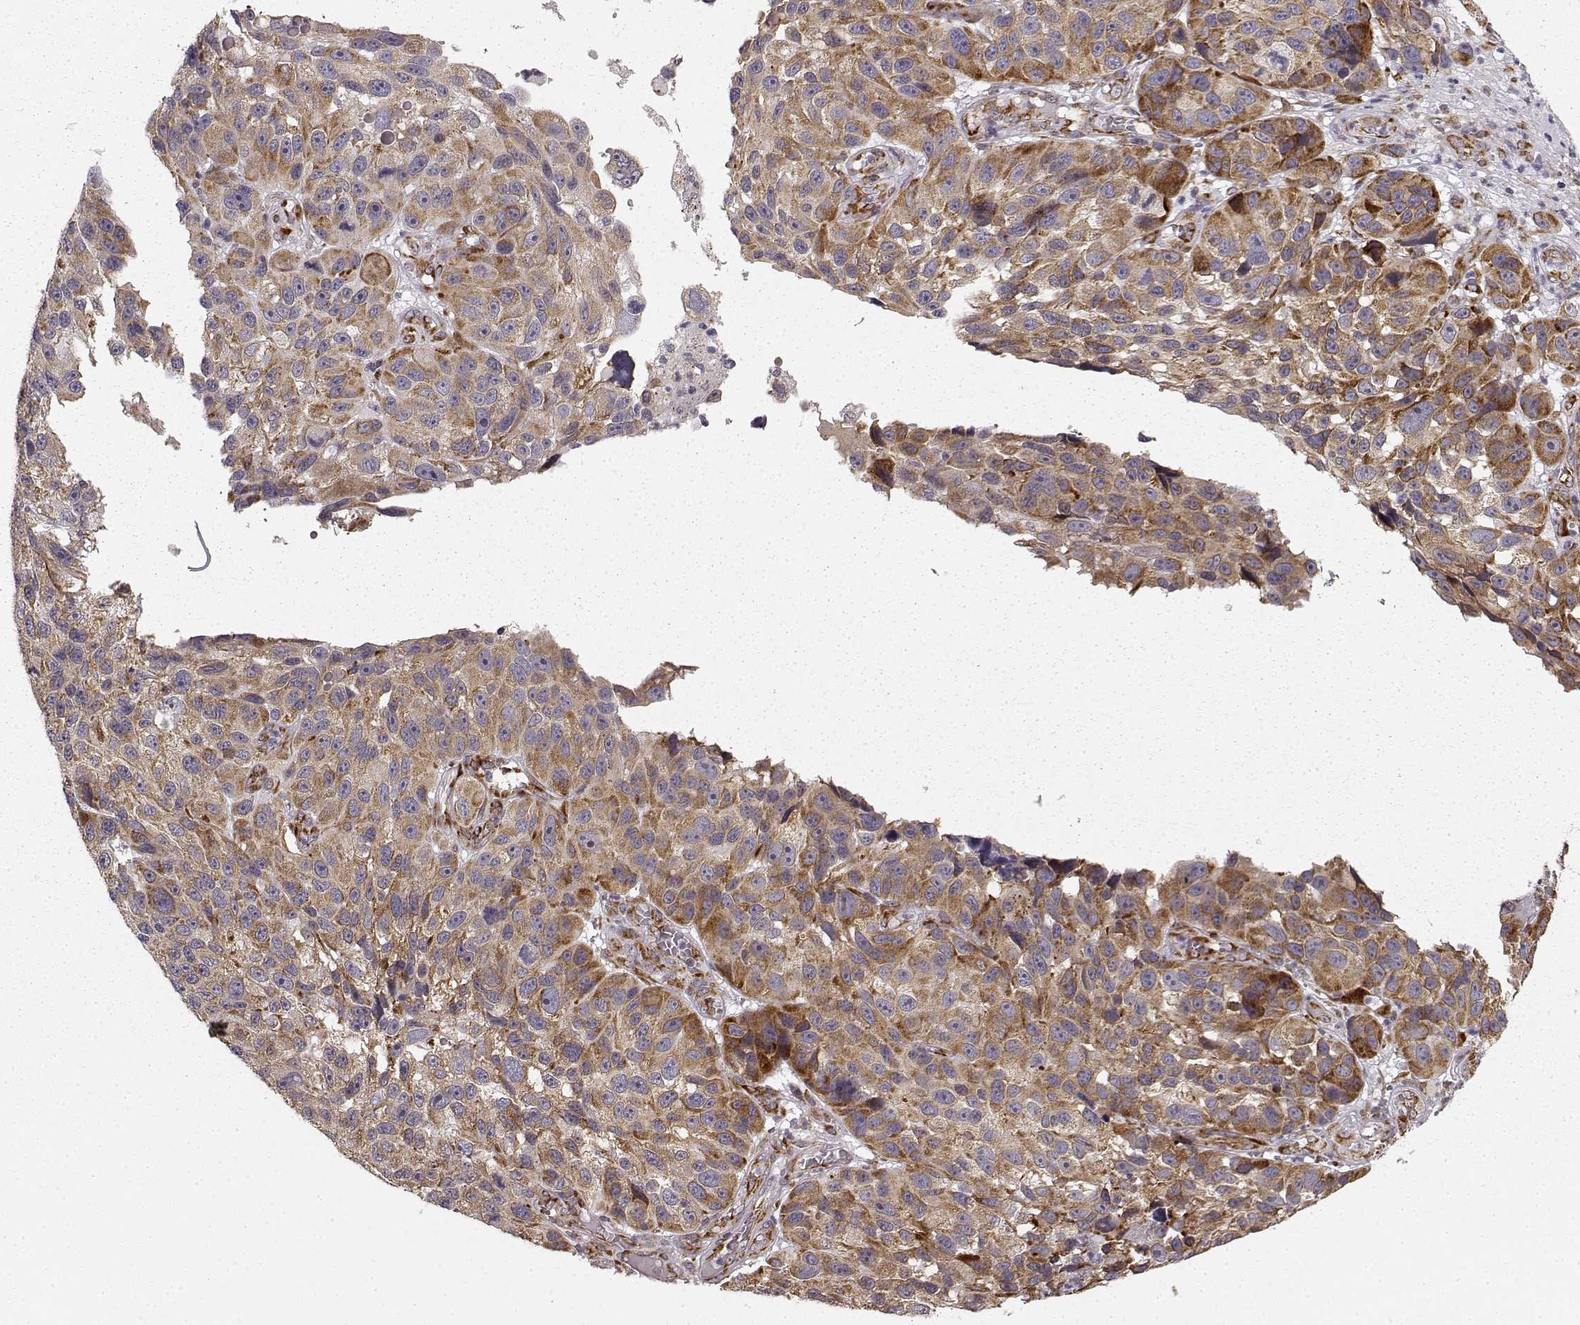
{"staining": {"intensity": "moderate", "quantity": "25%-75%", "location": "cytoplasmic/membranous"}, "tissue": "melanoma", "cell_type": "Tumor cells", "image_type": "cancer", "snomed": [{"axis": "morphology", "description": "Malignant melanoma, NOS"}, {"axis": "topography", "description": "Skin"}], "caption": "This micrograph exhibits IHC staining of melanoma, with medium moderate cytoplasmic/membranous expression in about 25%-75% of tumor cells.", "gene": "TMEM14A", "patient": {"sex": "male", "age": 53}}